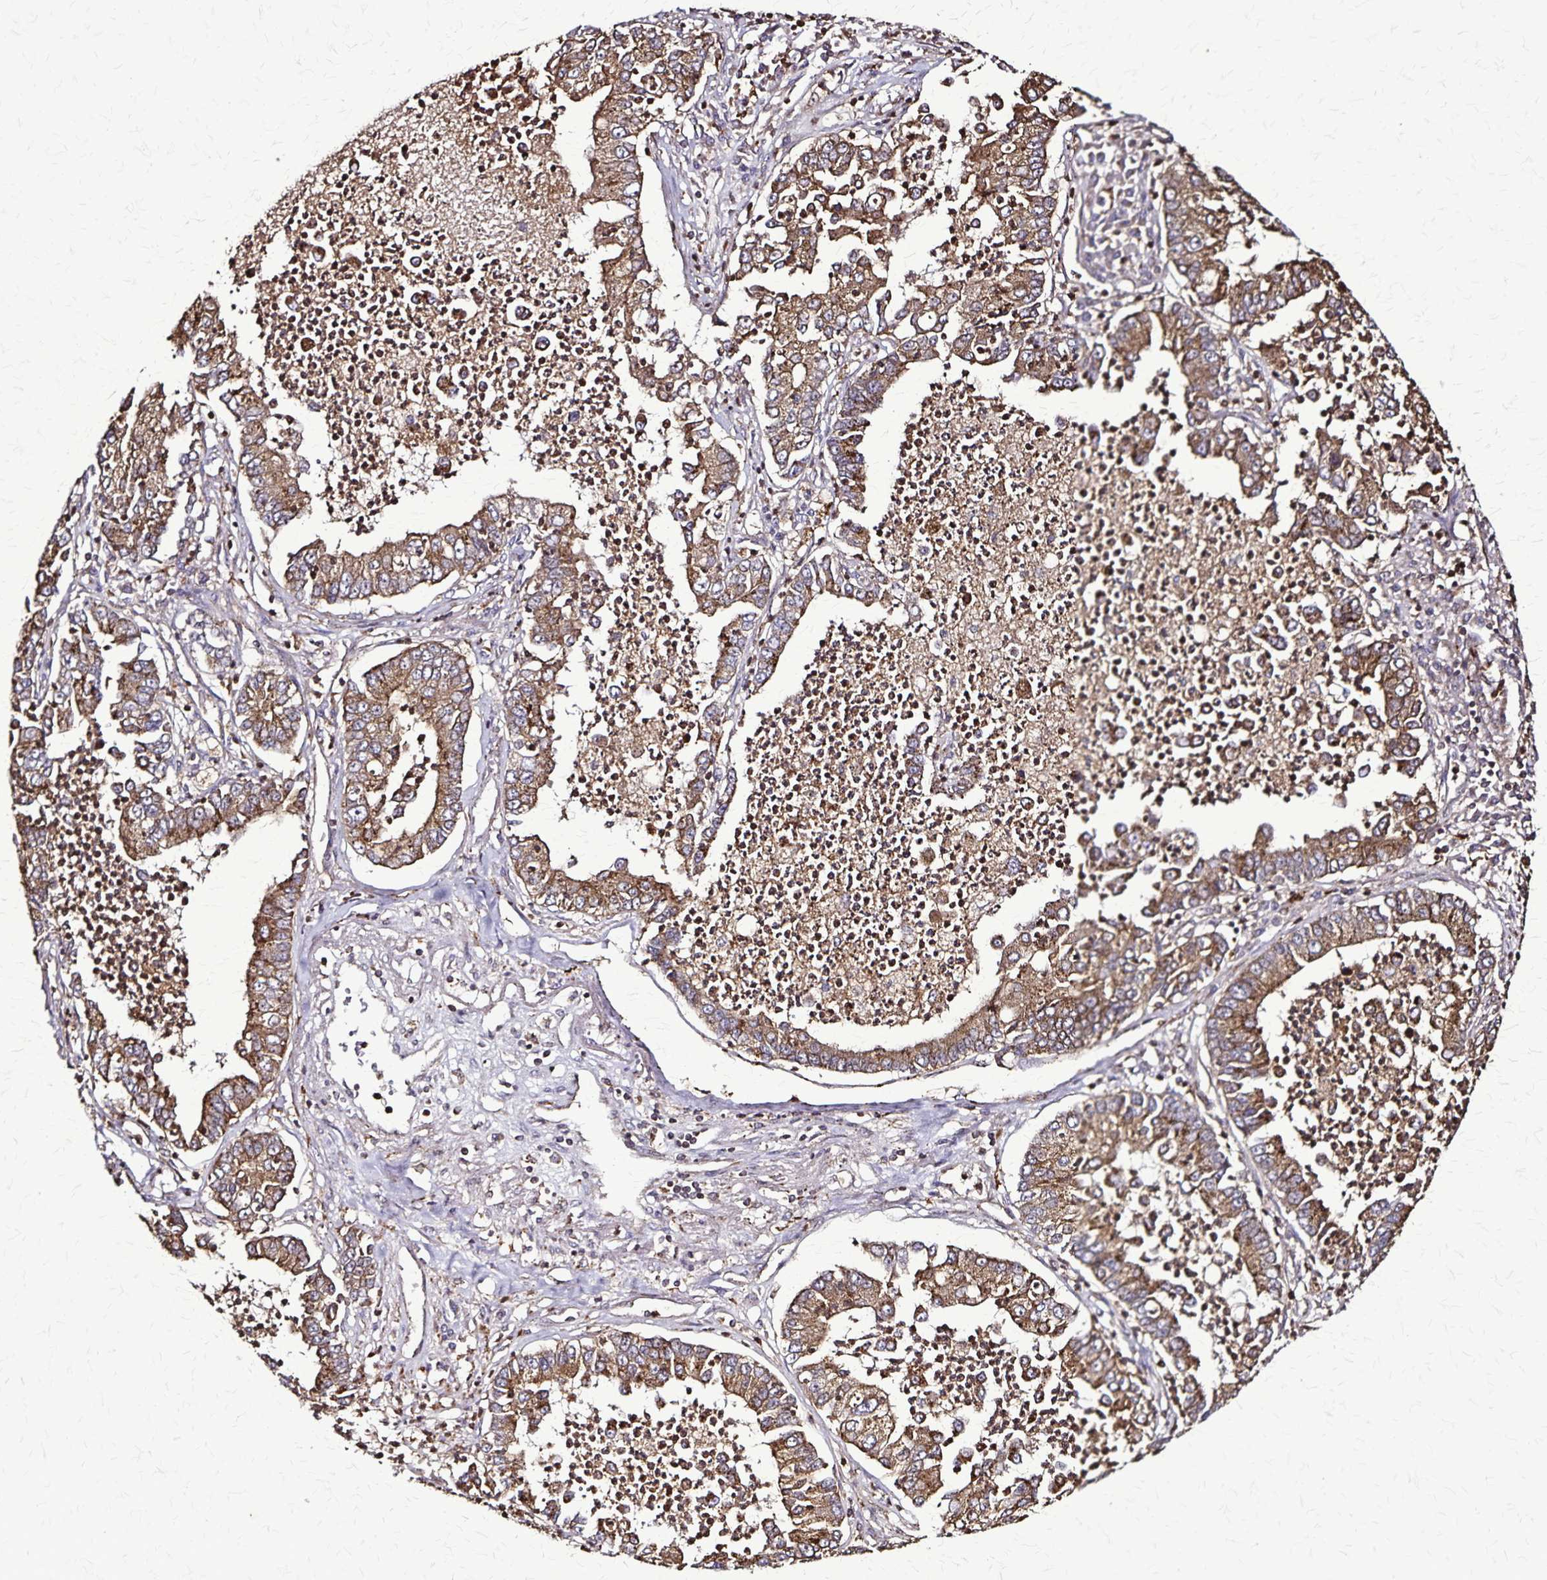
{"staining": {"intensity": "moderate", "quantity": ">75%", "location": "cytoplasmic/membranous"}, "tissue": "lung cancer", "cell_type": "Tumor cells", "image_type": "cancer", "snomed": [{"axis": "morphology", "description": "Adenocarcinoma, NOS"}, {"axis": "topography", "description": "Lung"}], "caption": "A medium amount of moderate cytoplasmic/membranous positivity is present in about >75% of tumor cells in adenocarcinoma (lung) tissue.", "gene": "CHMP1B", "patient": {"sex": "female", "age": 57}}